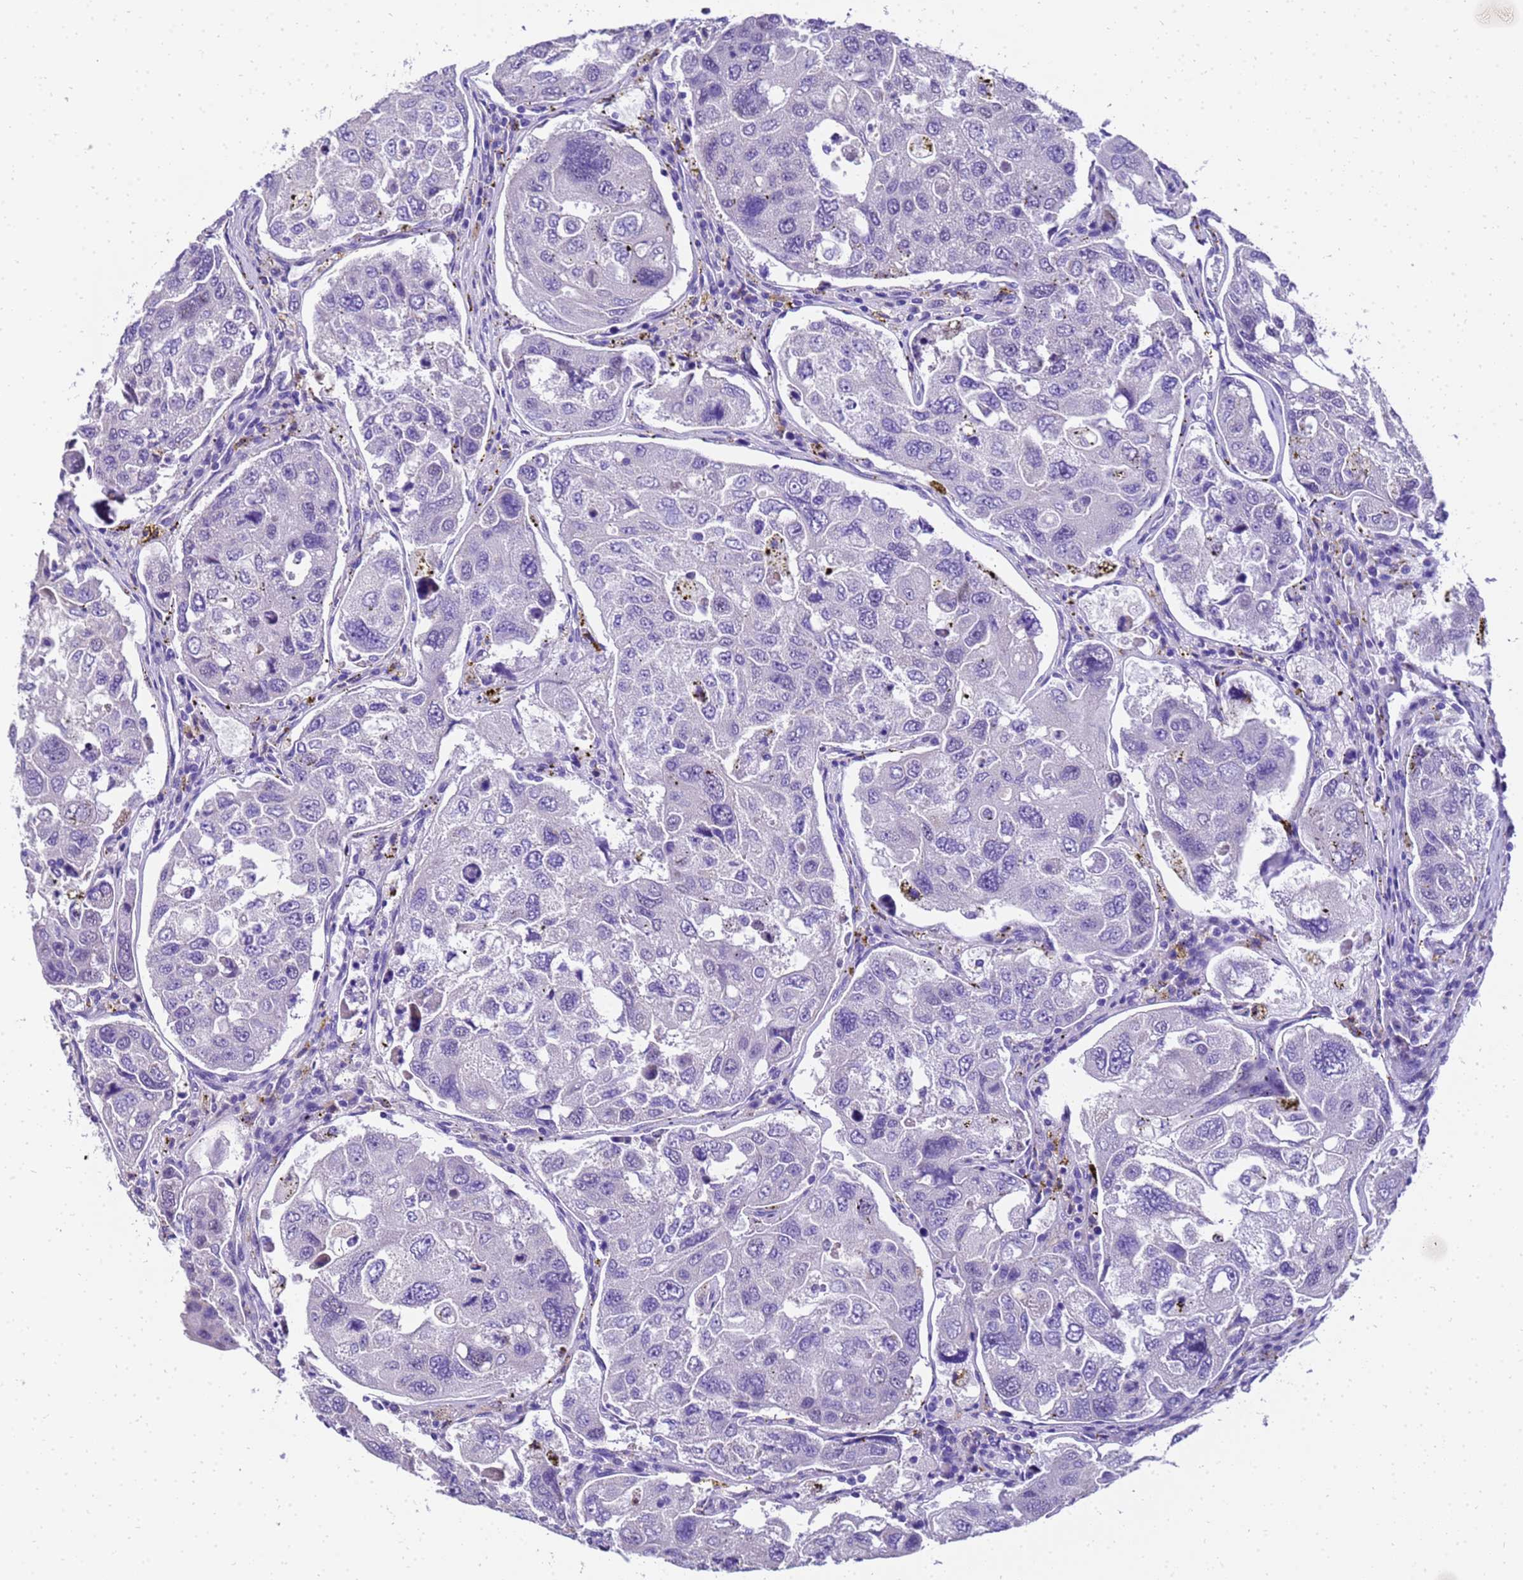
{"staining": {"intensity": "negative", "quantity": "none", "location": "none"}, "tissue": "urothelial cancer", "cell_type": "Tumor cells", "image_type": "cancer", "snomed": [{"axis": "morphology", "description": "Urothelial carcinoma, High grade"}, {"axis": "topography", "description": "Lymph node"}, {"axis": "topography", "description": "Urinary bladder"}], "caption": "Immunohistochemical staining of urothelial carcinoma (high-grade) exhibits no significant expression in tumor cells.", "gene": "HSPB6", "patient": {"sex": "male", "age": 51}}